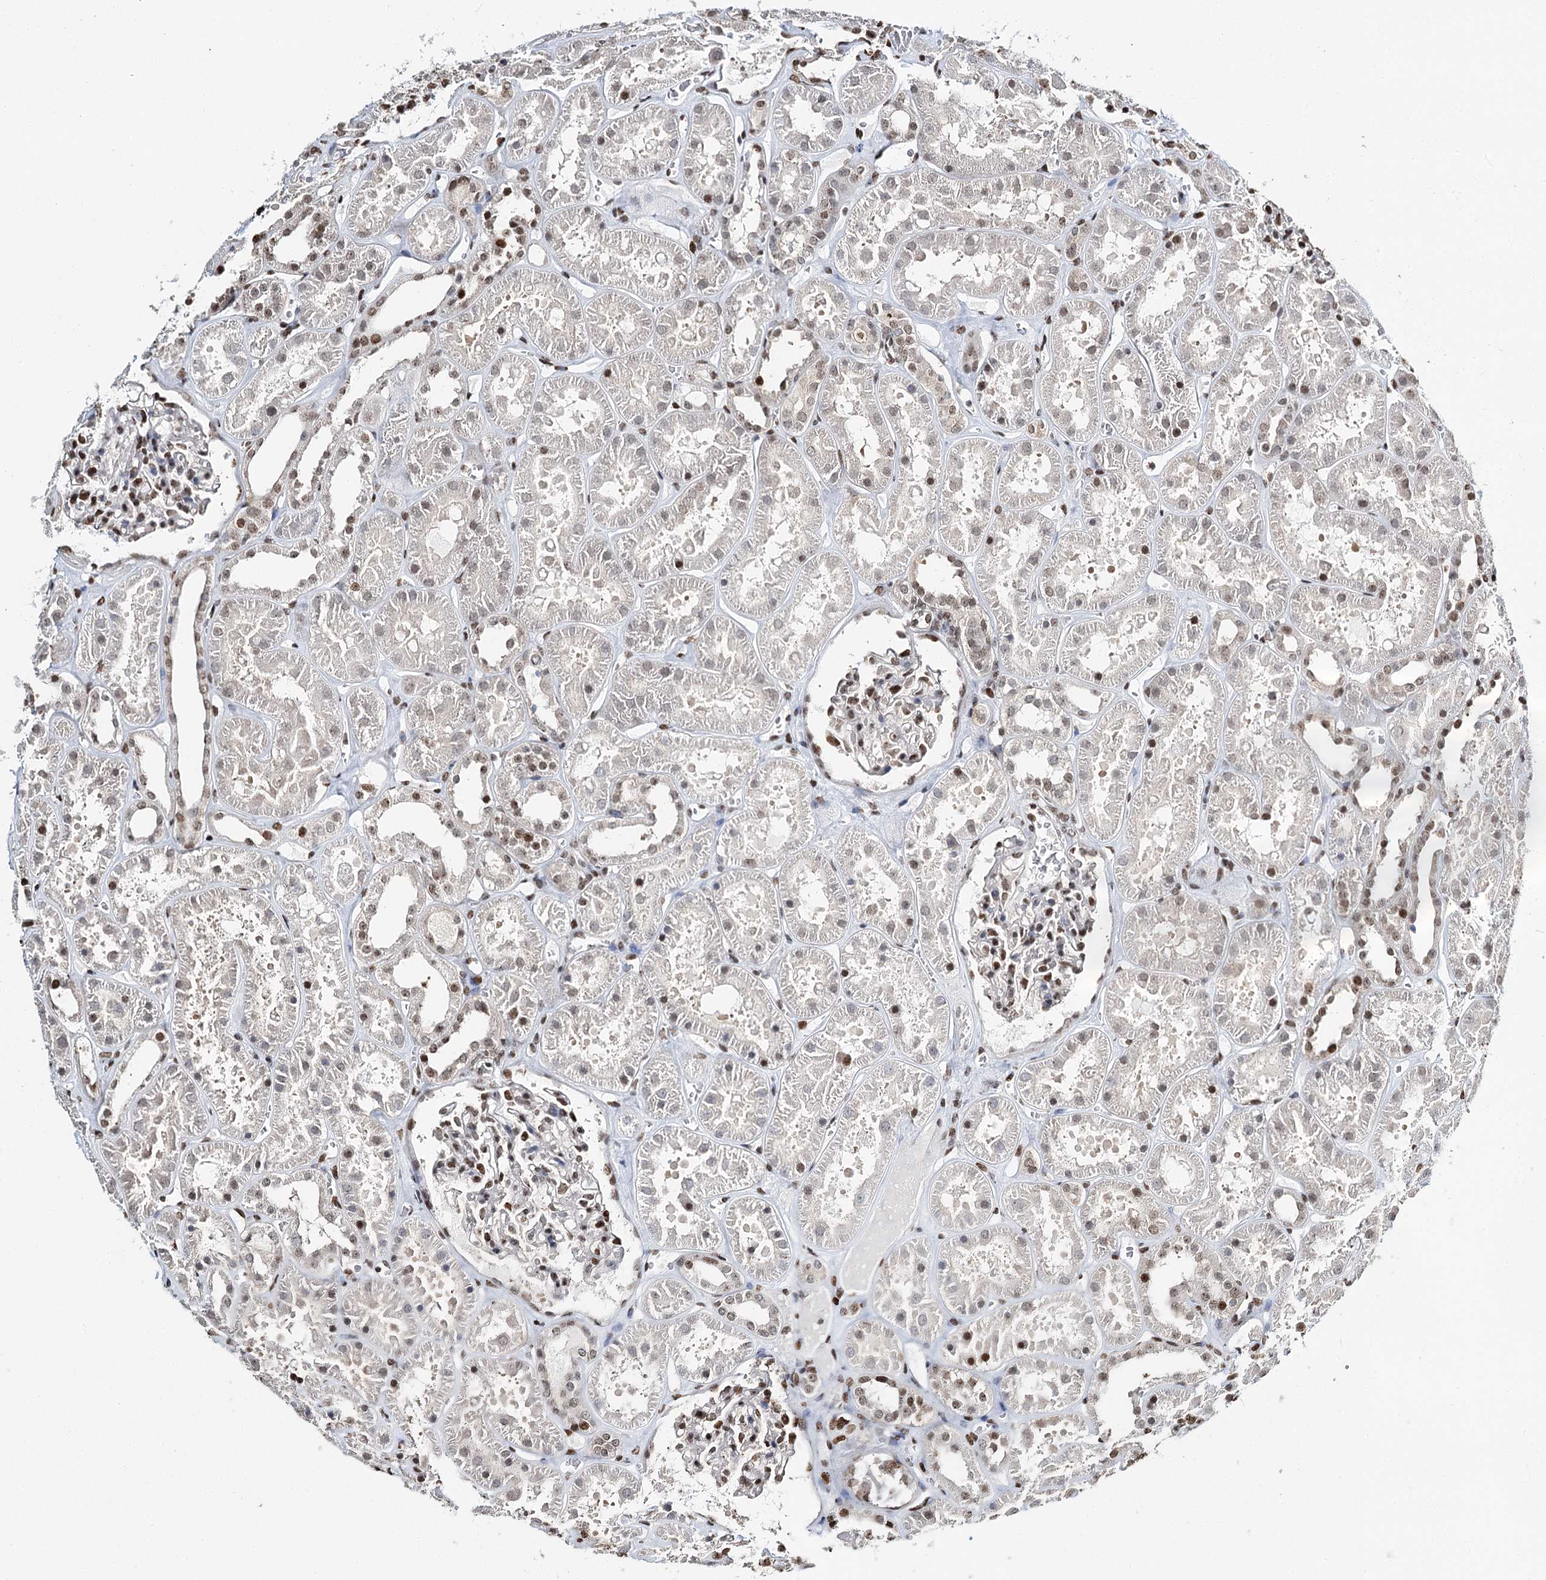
{"staining": {"intensity": "moderate", "quantity": "25%-75%", "location": "nuclear"}, "tissue": "kidney", "cell_type": "Cells in glomeruli", "image_type": "normal", "snomed": [{"axis": "morphology", "description": "Normal tissue, NOS"}, {"axis": "topography", "description": "Kidney"}], "caption": "Cells in glomeruli display moderate nuclear staining in approximately 25%-75% of cells in normal kidney.", "gene": "RPS27A", "patient": {"sex": "female", "age": 41}}